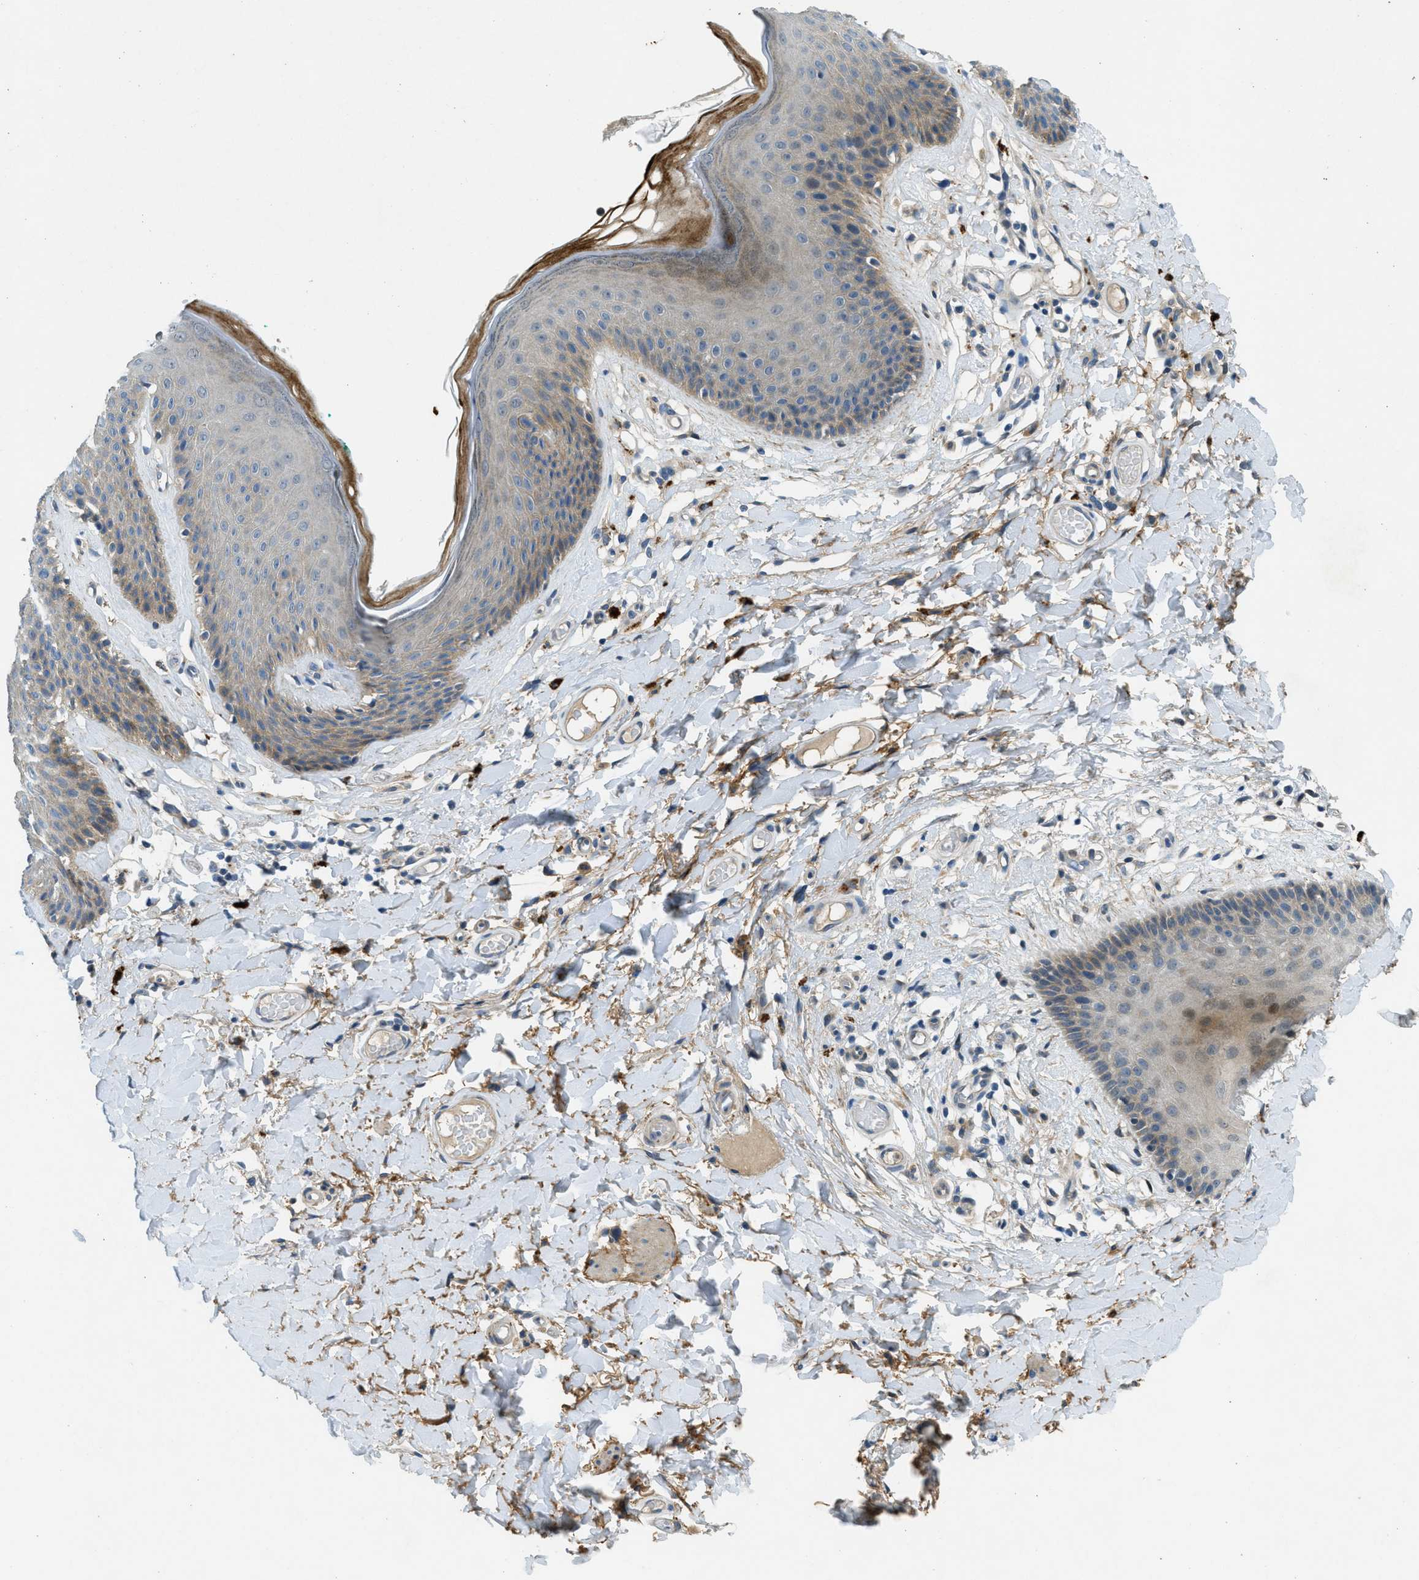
{"staining": {"intensity": "weak", "quantity": "25%-75%", "location": "cytoplasmic/membranous"}, "tissue": "skin", "cell_type": "Epidermal cells", "image_type": "normal", "snomed": [{"axis": "morphology", "description": "Normal tissue, NOS"}, {"axis": "topography", "description": "Vulva"}], "caption": "The micrograph exhibits immunohistochemical staining of normal skin. There is weak cytoplasmic/membranous expression is seen in approximately 25%-75% of epidermal cells.", "gene": "SNX14", "patient": {"sex": "female", "age": 73}}